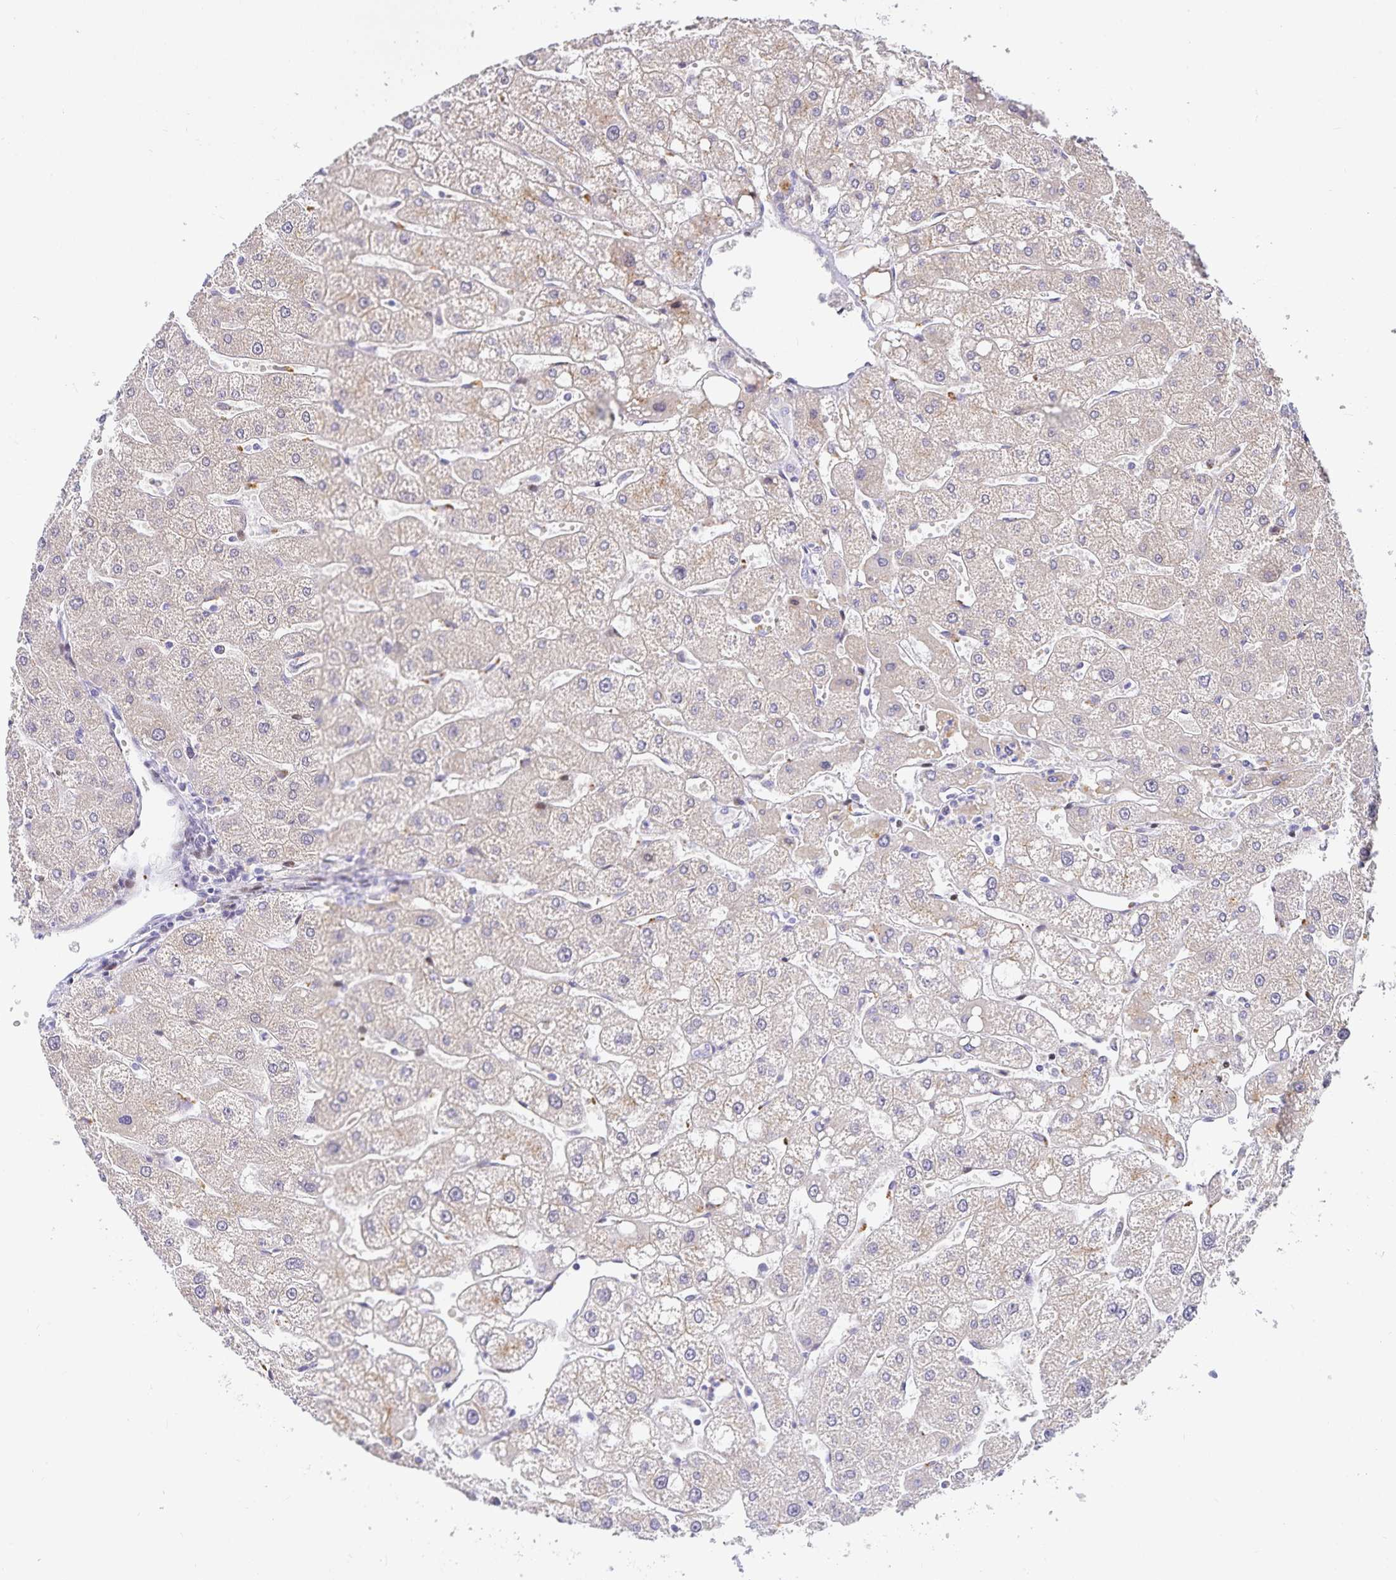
{"staining": {"intensity": "negative", "quantity": "none", "location": "none"}, "tissue": "liver", "cell_type": "Cholangiocytes", "image_type": "normal", "snomed": [{"axis": "morphology", "description": "Normal tissue, NOS"}, {"axis": "topography", "description": "Liver"}], "caption": "High magnification brightfield microscopy of normal liver stained with DAB (3,3'-diaminobenzidine) (brown) and counterstained with hematoxylin (blue): cholangiocytes show no significant positivity. The staining was performed using DAB to visualize the protein expression in brown, while the nuclei were stained in blue with hematoxylin (Magnification: 20x).", "gene": "KBTBD13", "patient": {"sex": "male", "age": 67}}